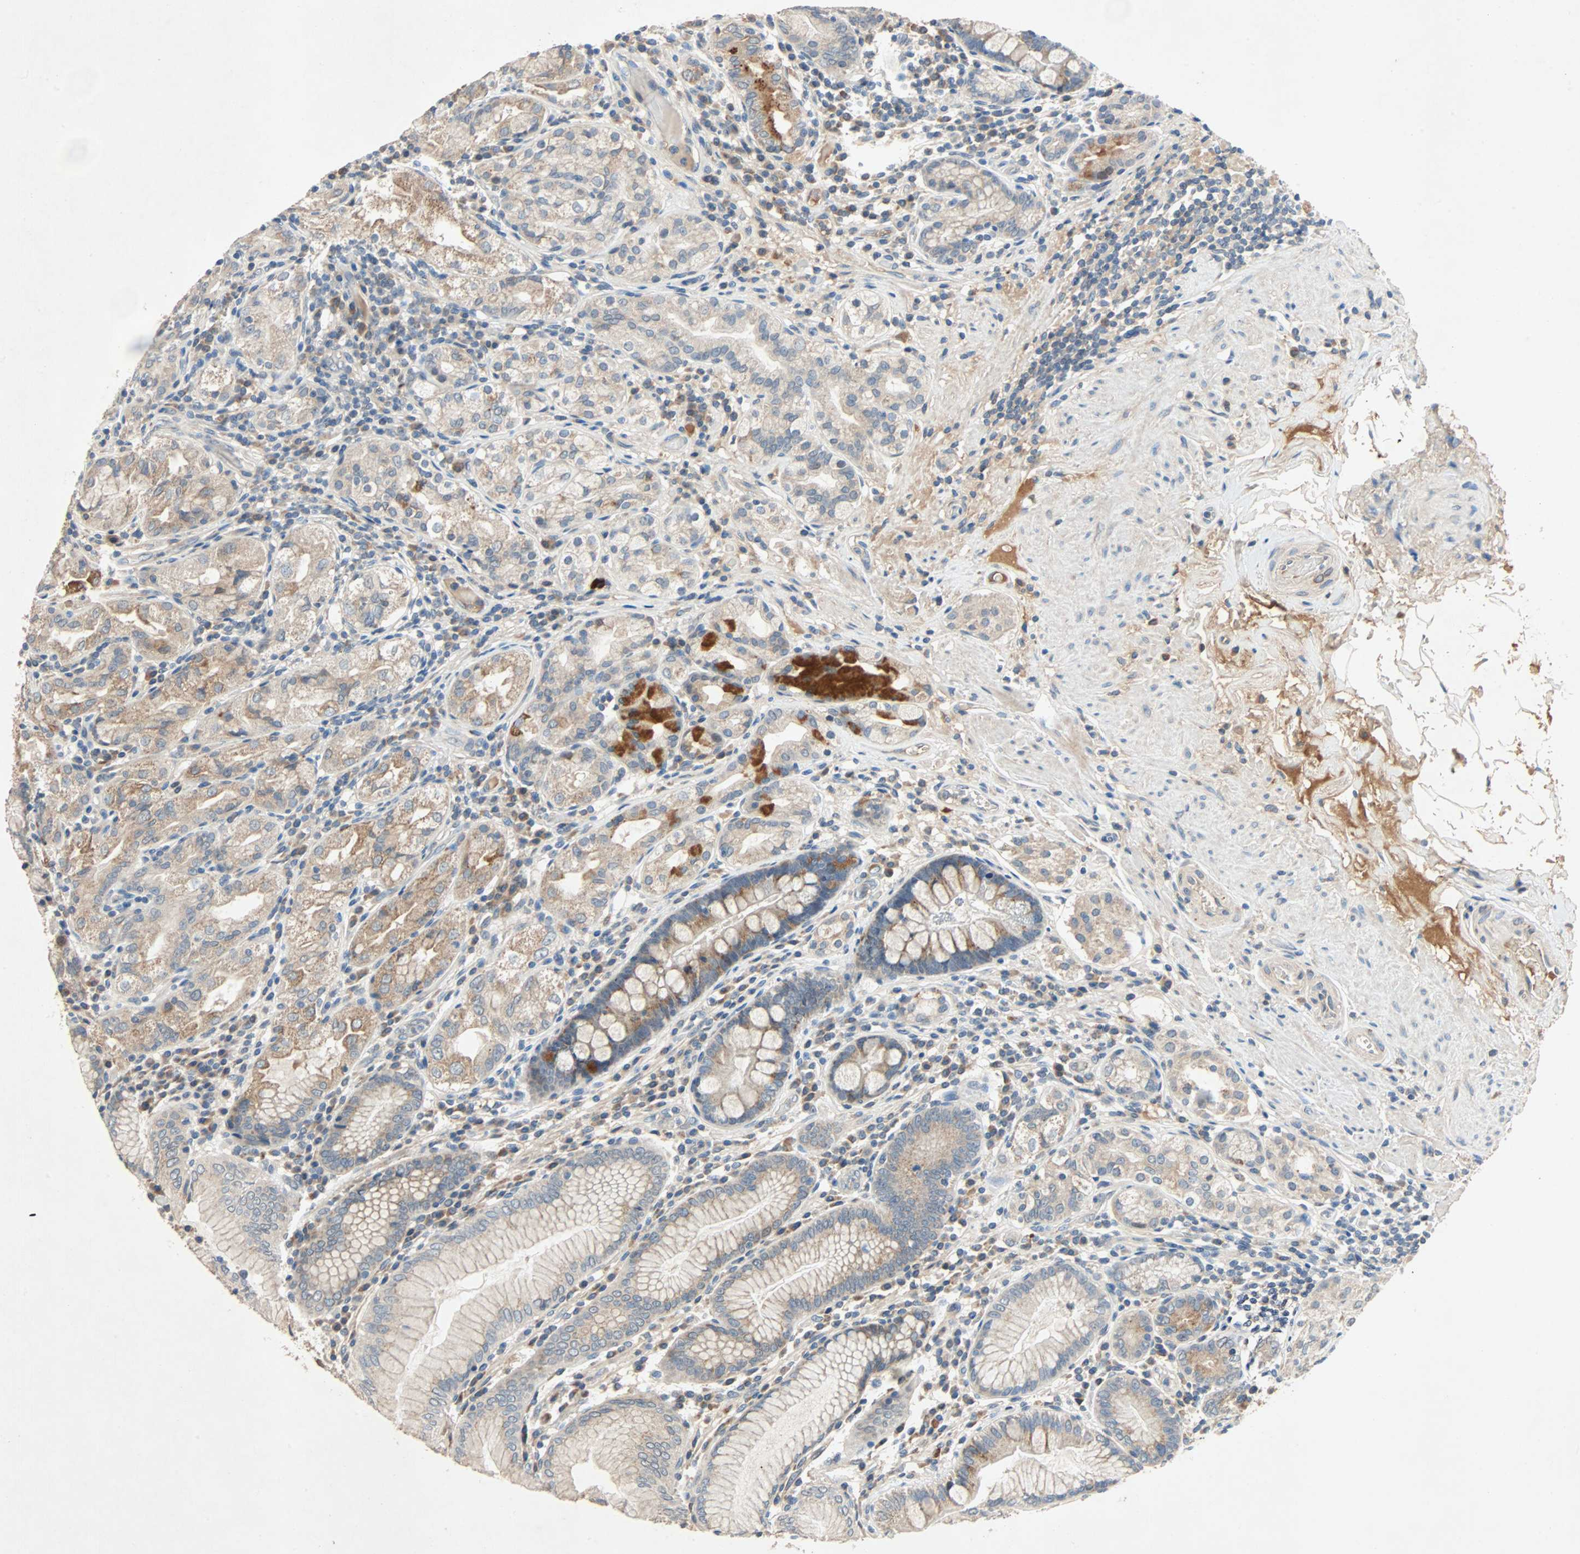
{"staining": {"intensity": "moderate", "quantity": "25%-75%", "location": "cytoplasmic/membranous"}, "tissue": "stomach", "cell_type": "Glandular cells", "image_type": "normal", "snomed": [{"axis": "morphology", "description": "Normal tissue, NOS"}, {"axis": "topography", "description": "Stomach, lower"}], "caption": "IHC image of unremarkable human stomach stained for a protein (brown), which shows medium levels of moderate cytoplasmic/membranous staining in about 25%-75% of glandular cells.", "gene": "XYLT1", "patient": {"sex": "female", "age": 76}}